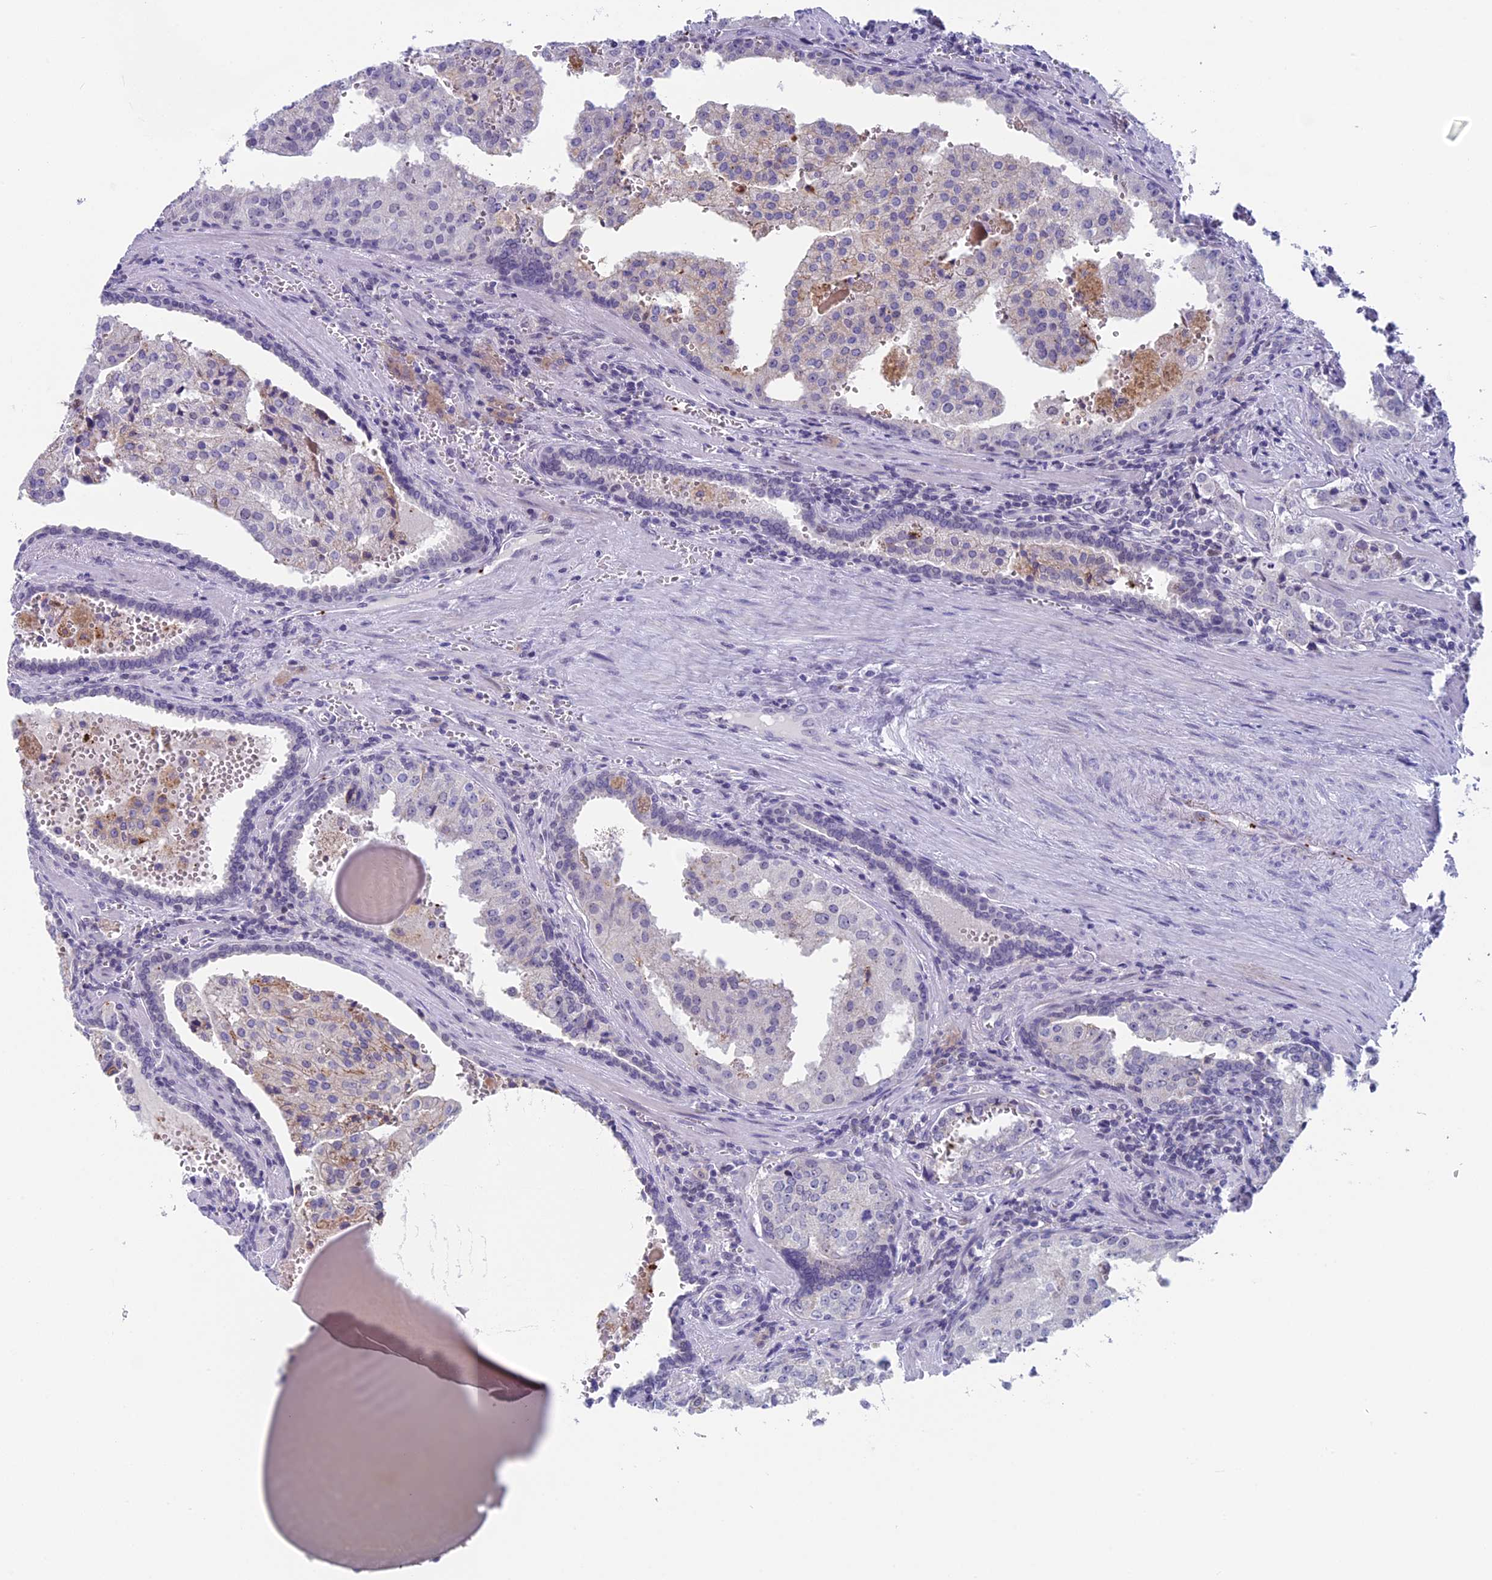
{"staining": {"intensity": "negative", "quantity": "none", "location": "none"}, "tissue": "prostate cancer", "cell_type": "Tumor cells", "image_type": "cancer", "snomed": [{"axis": "morphology", "description": "Adenocarcinoma, High grade"}, {"axis": "topography", "description": "Prostate"}], "caption": "DAB (3,3'-diaminobenzidine) immunohistochemical staining of prostate adenocarcinoma (high-grade) exhibits no significant positivity in tumor cells. Brightfield microscopy of IHC stained with DAB (3,3'-diaminobenzidine) (brown) and hematoxylin (blue), captured at high magnification.", "gene": "AIFM2", "patient": {"sex": "male", "age": 68}}